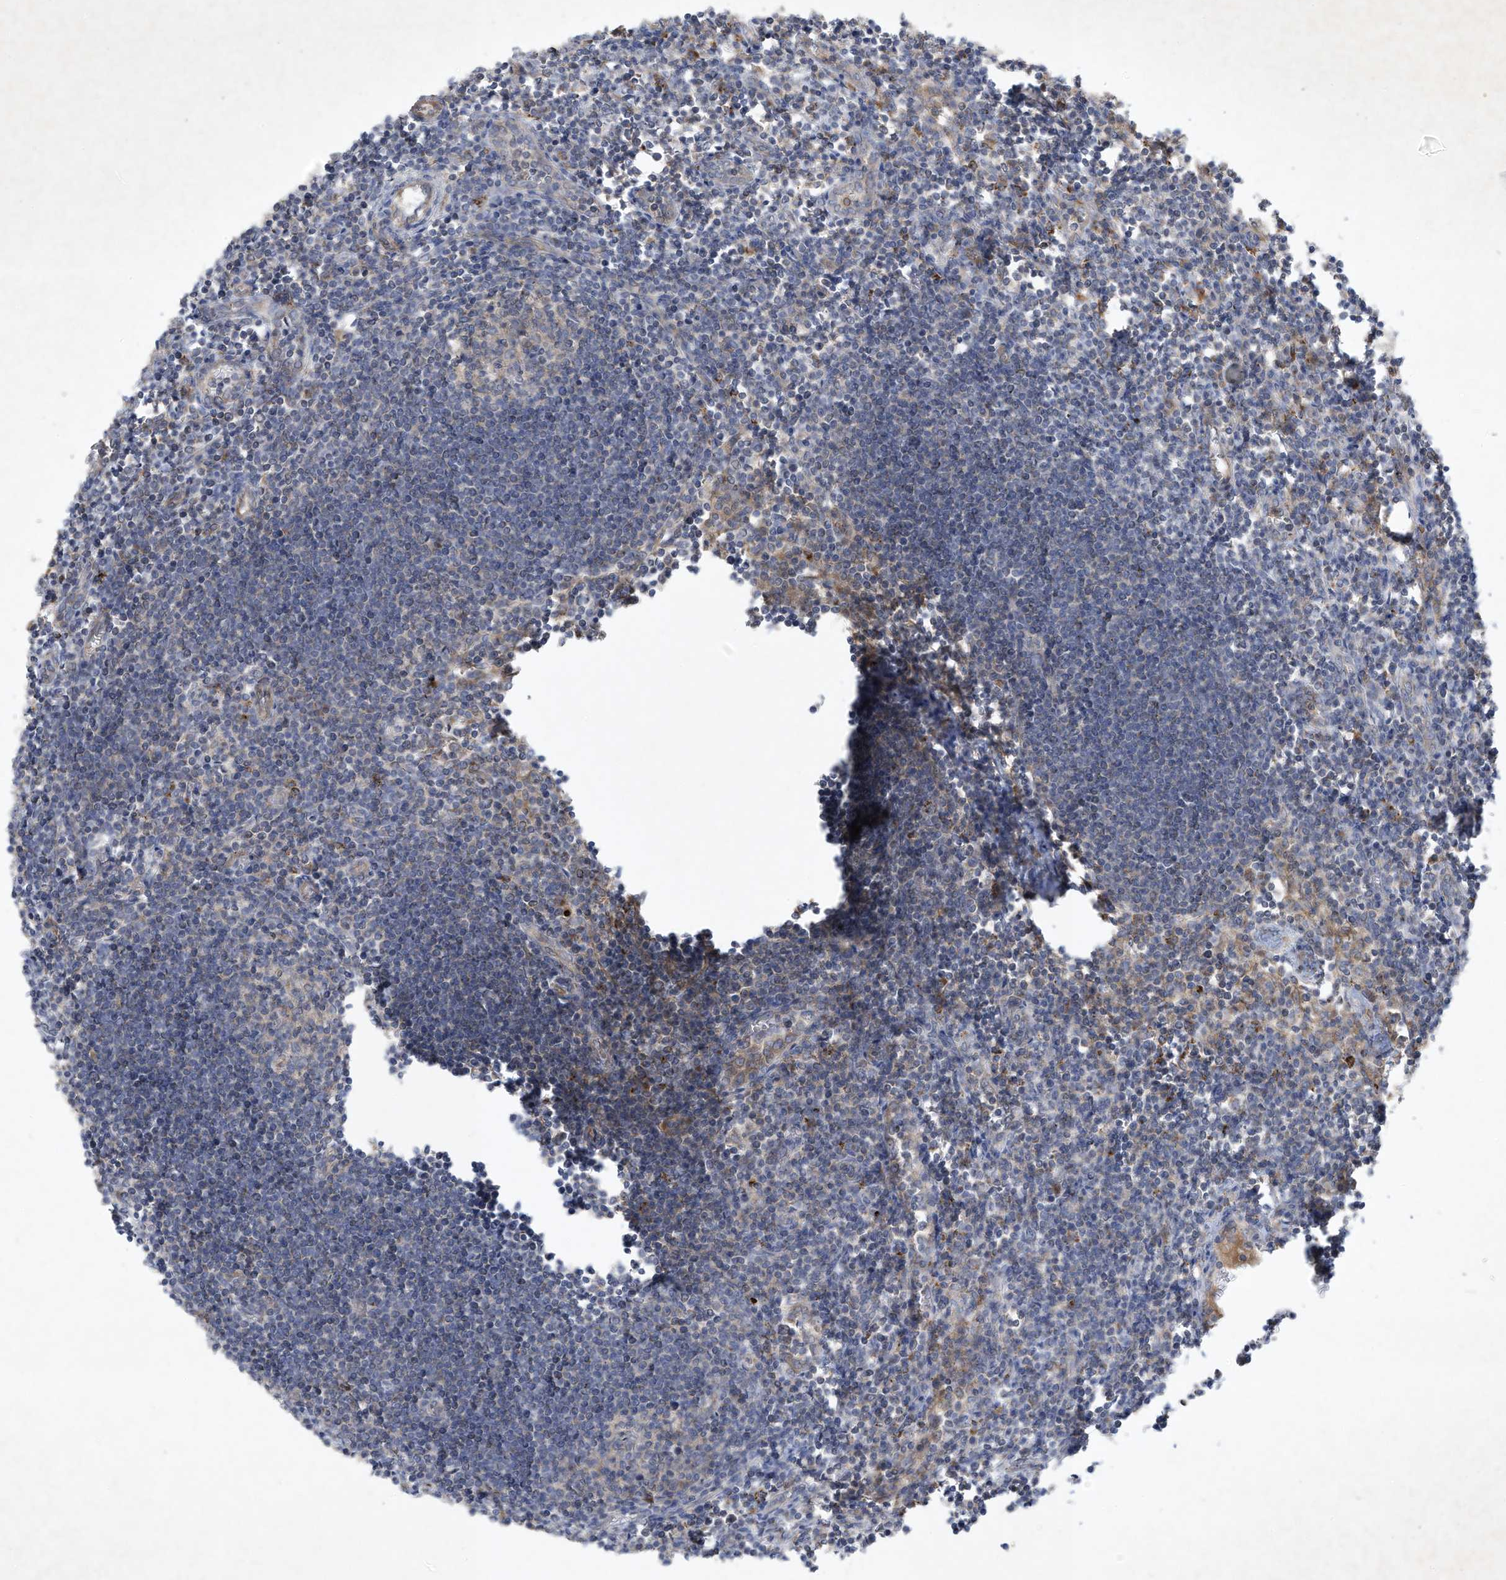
{"staining": {"intensity": "moderate", "quantity": "<25%", "location": "cytoplasmic/membranous"}, "tissue": "lymph node", "cell_type": "Germinal center cells", "image_type": "normal", "snomed": [{"axis": "morphology", "description": "Normal tissue, NOS"}, {"axis": "morphology", "description": "Malignant melanoma, Metastatic site"}, {"axis": "topography", "description": "Lymph node"}], "caption": "A brown stain labels moderate cytoplasmic/membranous staining of a protein in germinal center cells of benign human lymph node. Nuclei are stained in blue.", "gene": "SYNJ2", "patient": {"sex": "male", "age": 41}}